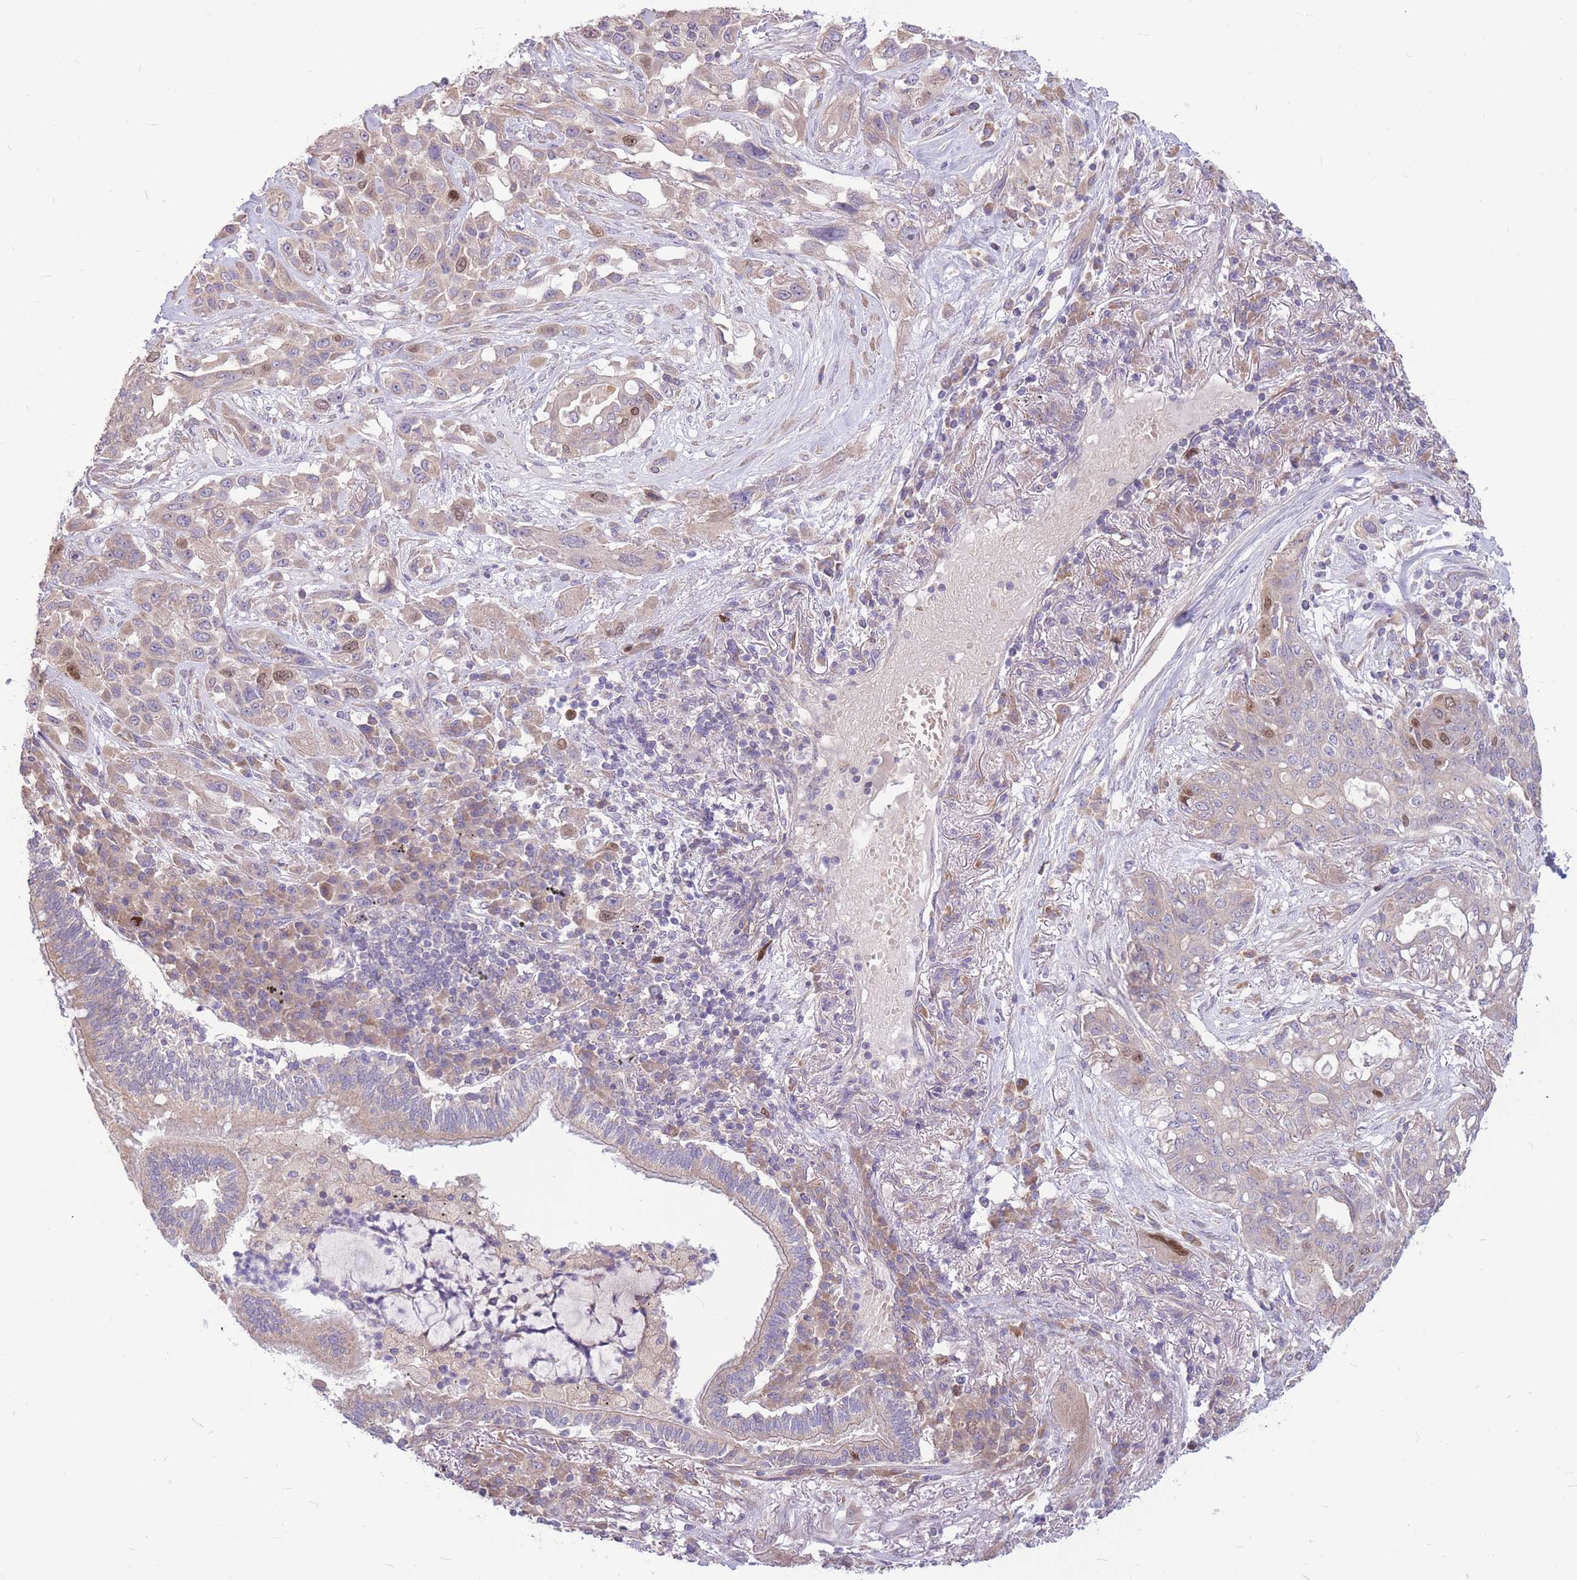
{"staining": {"intensity": "moderate", "quantity": "<25%", "location": "nuclear"}, "tissue": "lung cancer", "cell_type": "Tumor cells", "image_type": "cancer", "snomed": [{"axis": "morphology", "description": "Squamous cell carcinoma, NOS"}, {"axis": "topography", "description": "Lung"}], "caption": "A micrograph showing moderate nuclear positivity in approximately <25% of tumor cells in lung squamous cell carcinoma, as visualized by brown immunohistochemical staining.", "gene": "GMNN", "patient": {"sex": "female", "age": 70}}